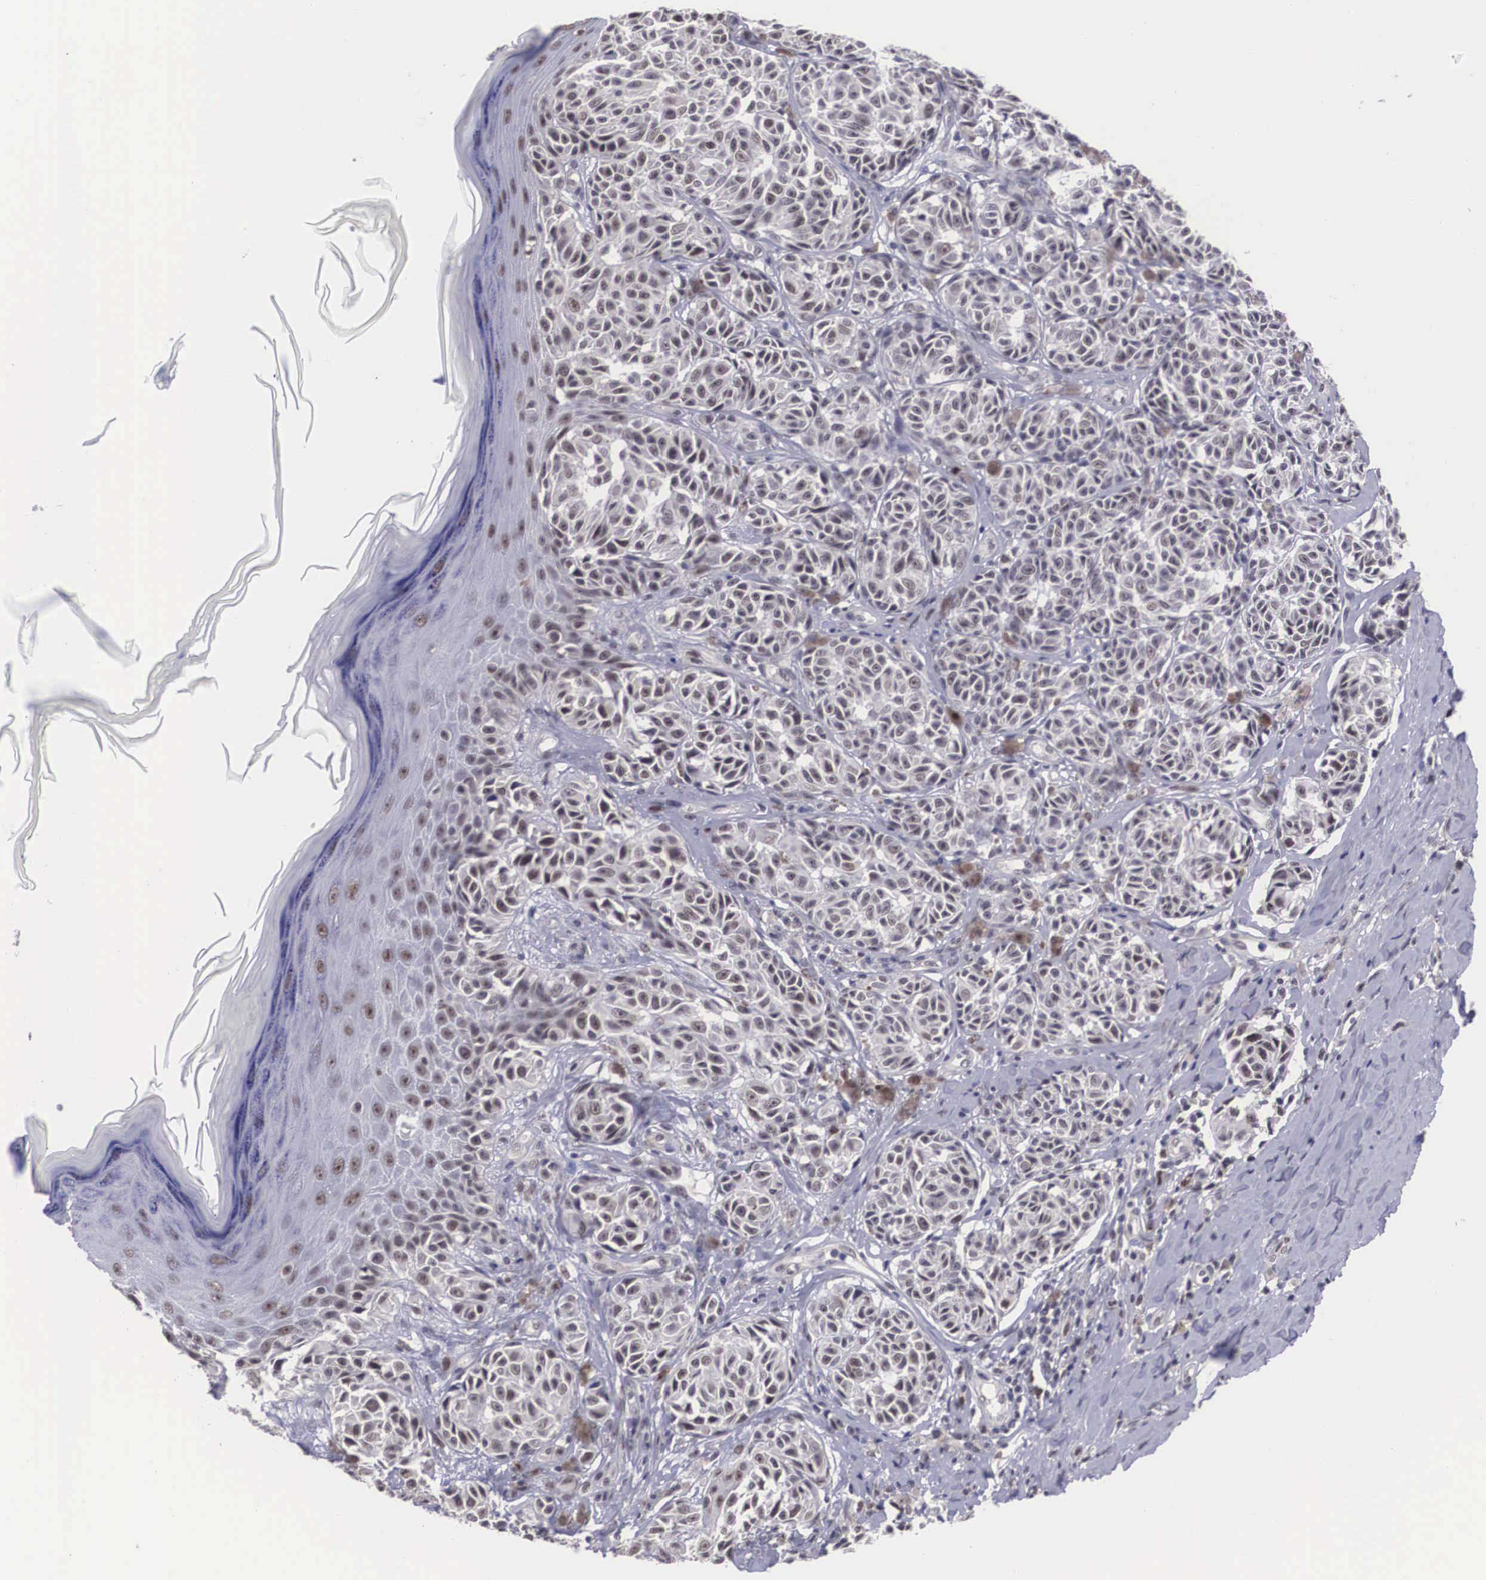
{"staining": {"intensity": "weak", "quantity": "<25%", "location": "nuclear"}, "tissue": "melanoma", "cell_type": "Tumor cells", "image_type": "cancer", "snomed": [{"axis": "morphology", "description": "Malignant melanoma, NOS"}, {"axis": "topography", "description": "Skin"}], "caption": "Tumor cells show no significant staining in melanoma.", "gene": "ZNF275", "patient": {"sex": "male", "age": 49}}